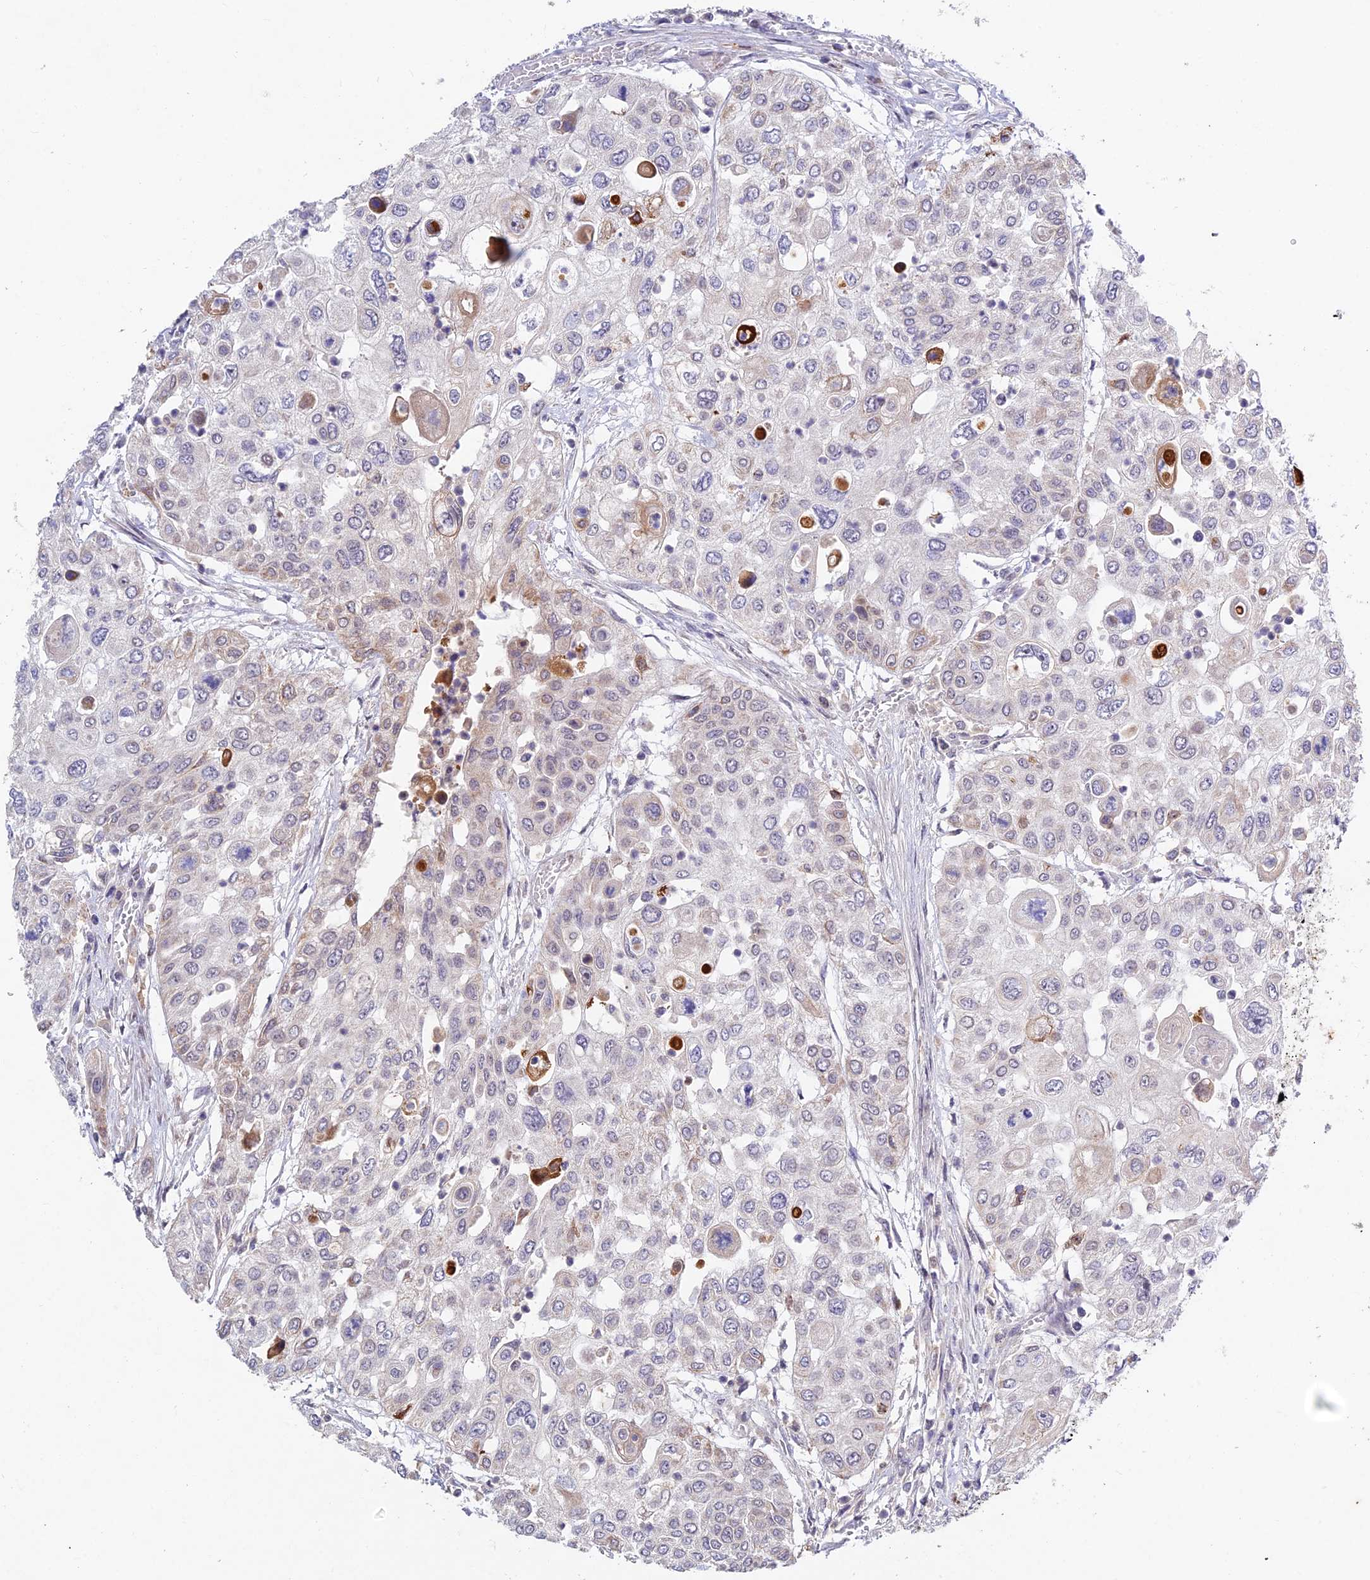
{"staining": {"intensity": "negative", "quantity": "none", "location": "none"}, "tissue": "urothelial cancer", "cell_type": "Tumor cells", "image_type": "cancer", "snomed": [{"axis": "morphology", "description": "Urothelial carcinoma, High grade"}, {"axis": "topography", "description": "Urinary bladder"}], "caption": "Immunohistochemical staining of human urothelial carcinoma (high-grade) demonstrates no significant expression in tumor cells.", "gene": "RAVER1", "patient": {"sex": "female", "age": 79}}